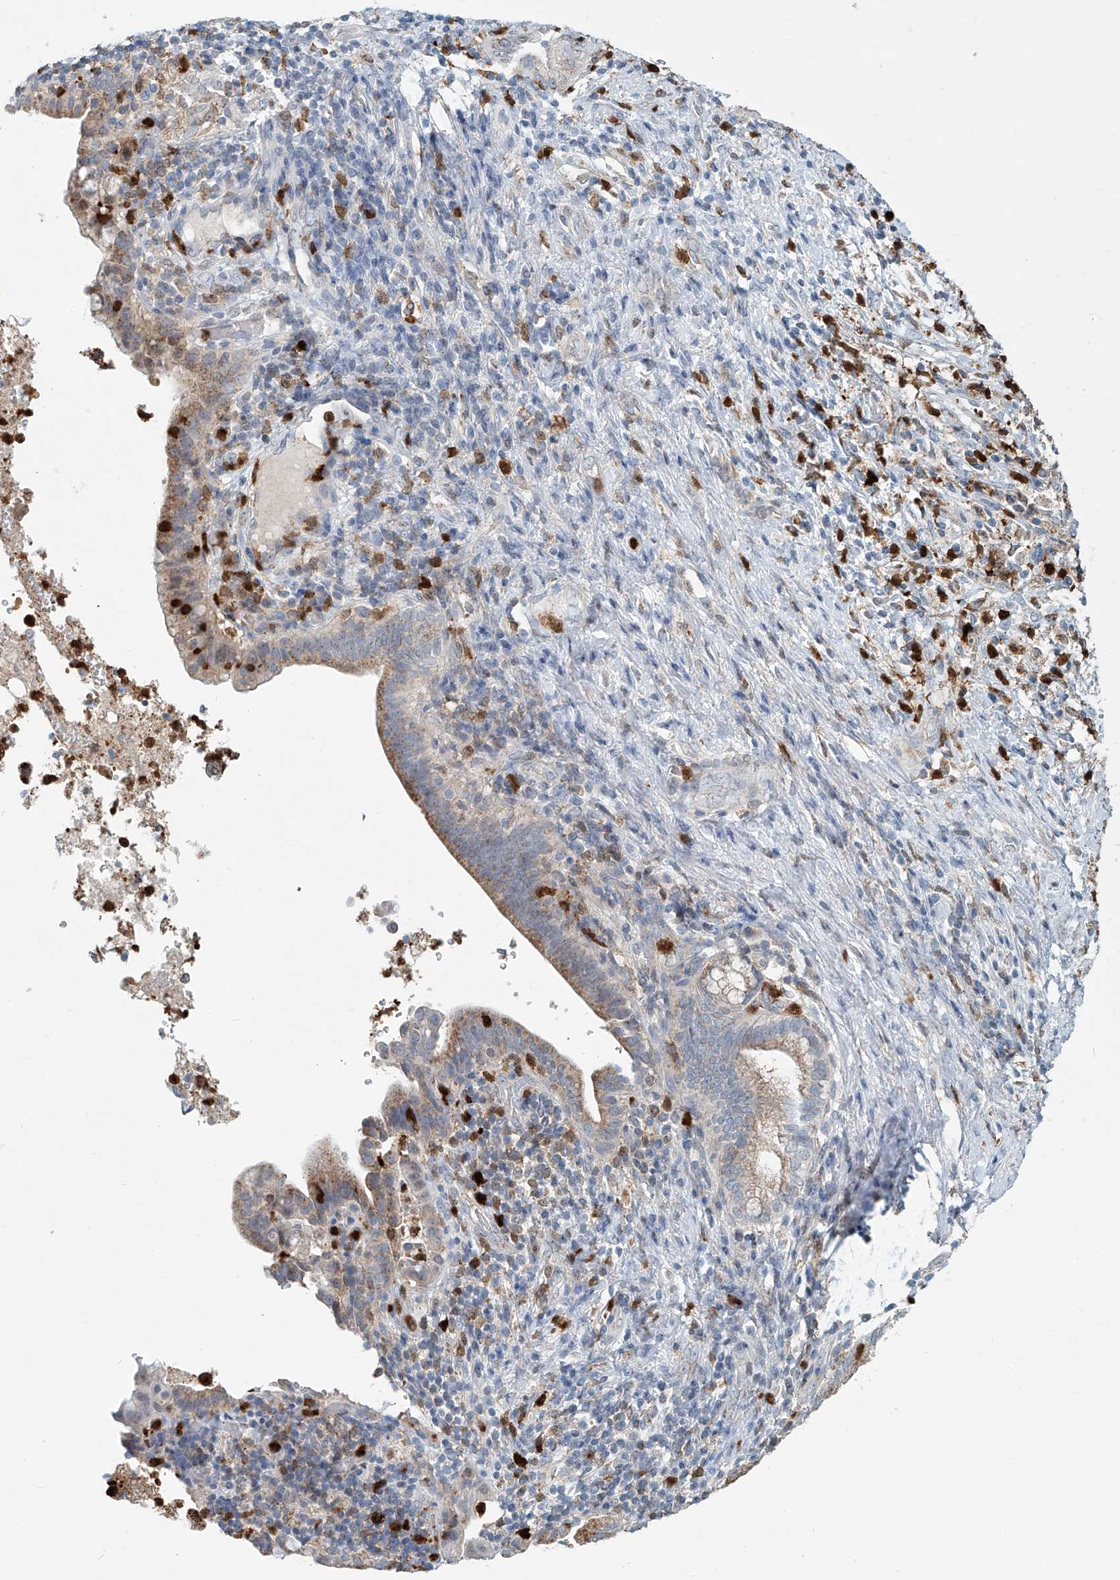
{"staining": {"intensity": "moderate", "quantity": "25%-75%", "location": "cytoplasmic/membranous"}, "tissue": "liver cancer", "cell_type": "Tumor cells", "image_type": "cancer", "snomed": [{"axis": "morphology", "description": "Cholangiocarcinoma"}, {"axis": "topography", "description": "Liver"}], "caption": "Protein staining shows moderate cytoplasmic/membranous positivity in approximately 25%-75% of tumor cells in cholangiocarcinoma (liver). The staining is performed using DAB brown chromogen to label protein expression. The nuclei are counter-stained blue using hematoxylin.", "gene": "PTPRA", "patient": {"sex": "female", "age": 54}}